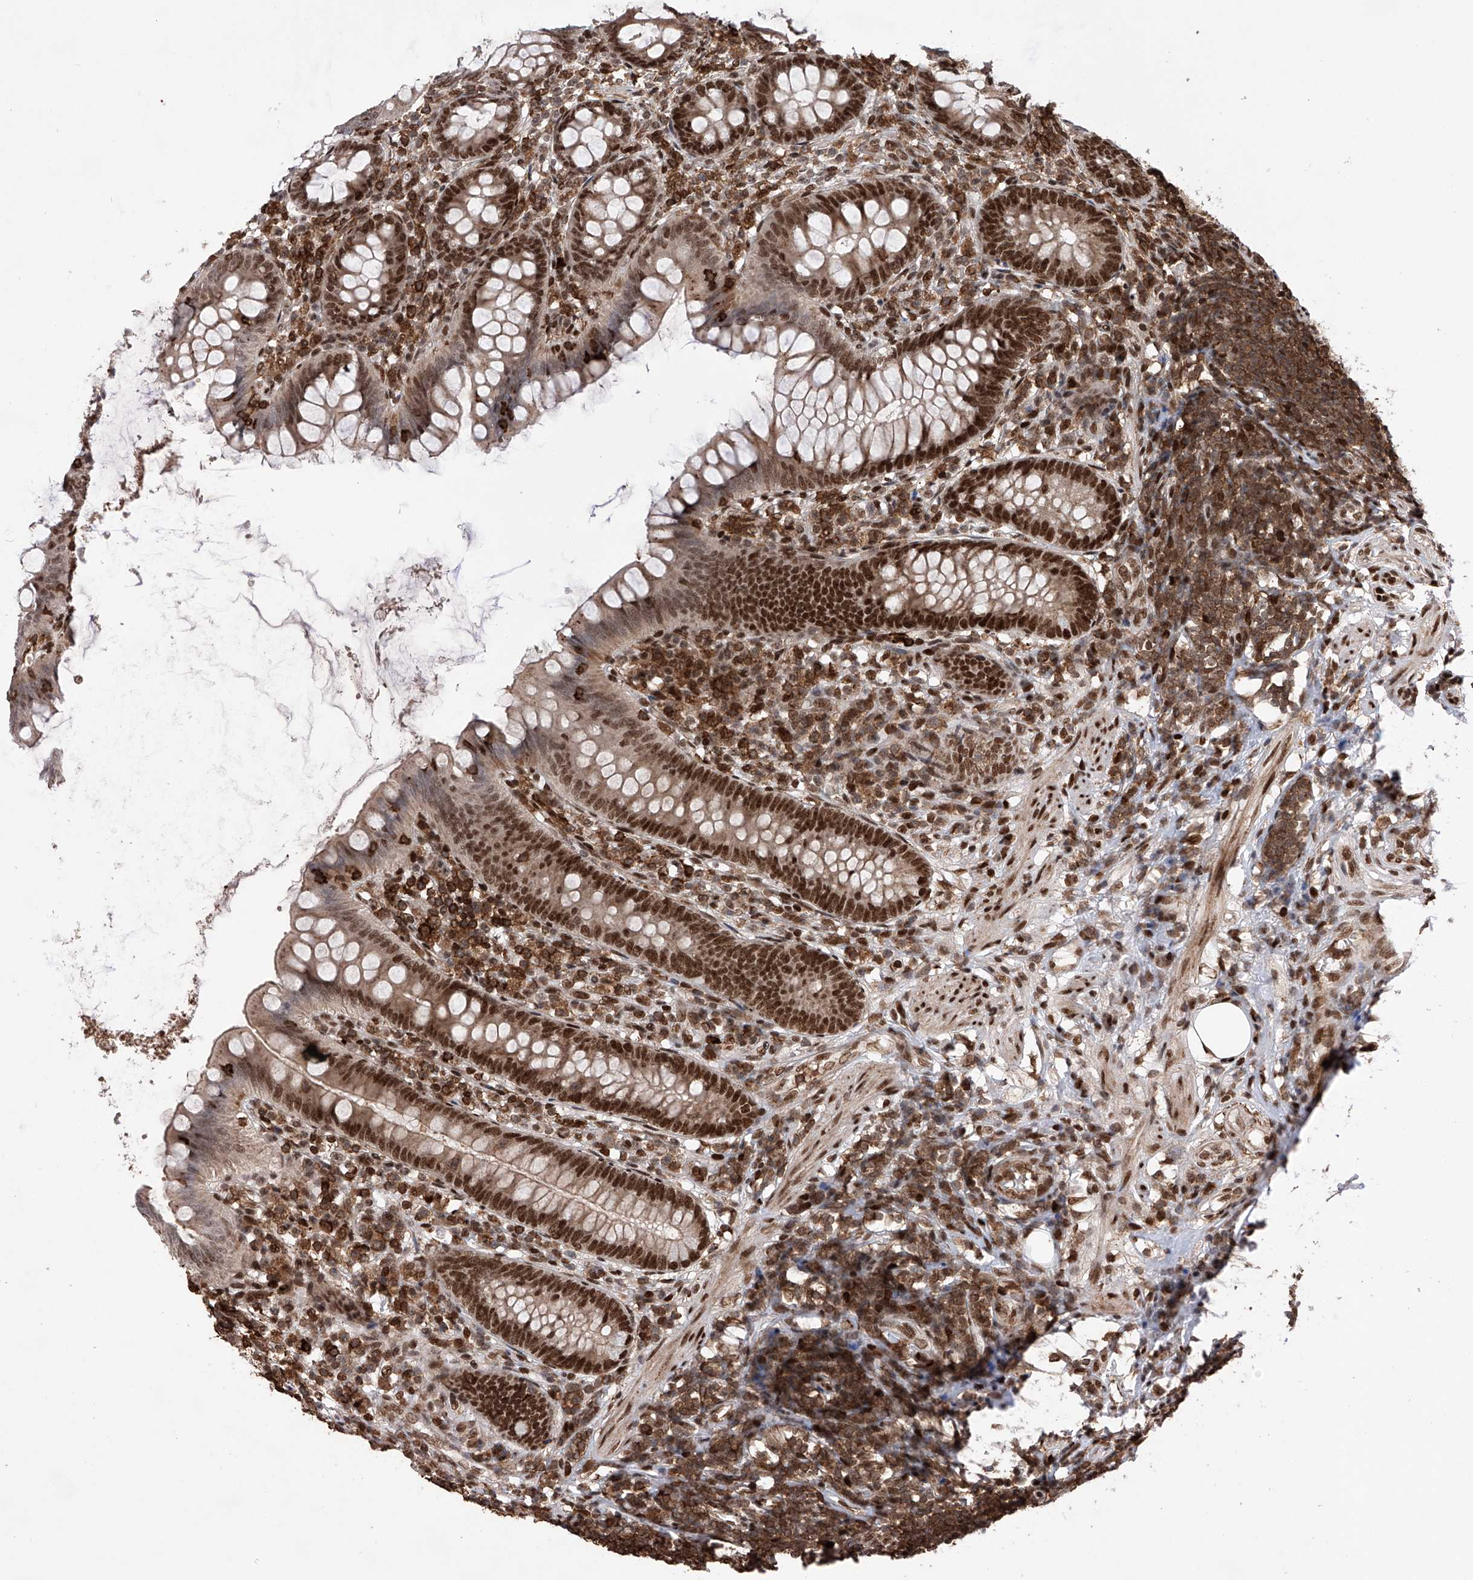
{"staining": {"intensity": "strong", "quantity": ">75%", "location": "nuclear"}, "tissue": "appendix", "cell_type": "Glandular cells", "image_type": "normal", "snomed": [{"axis": "morphology", "description": "Normal tissue, NOS"}, {"axis": "topography", "description": "Appendix"}], "caption": "High-power microscopy captured an IHC photomicrograph of normal appendix, revealing strong nuclear positivity in about >75% of glandular cells.", "gene": "ZNF280D", "patient": {"sex": "female", "age": 62}}